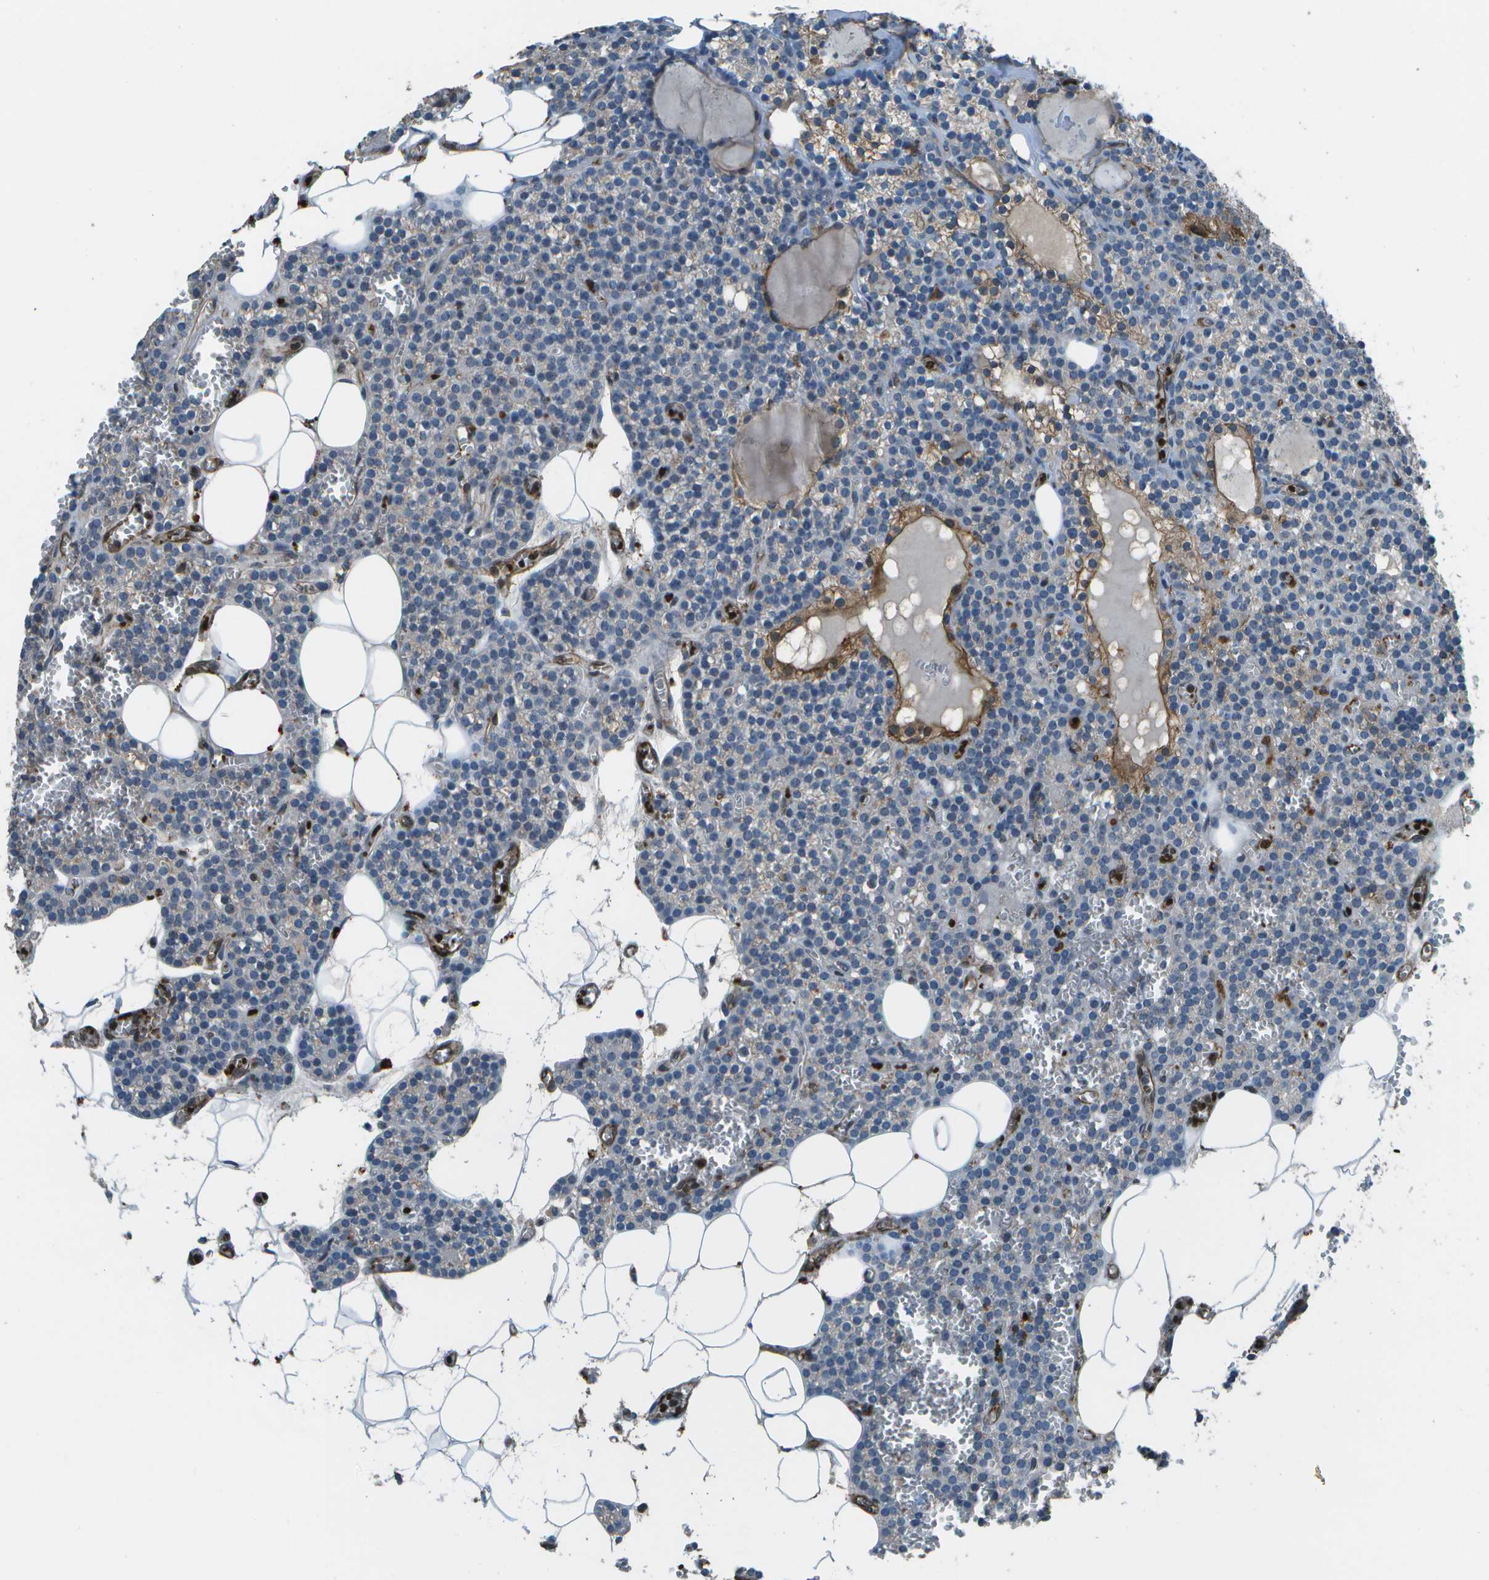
{"staining": {"intensity": "negative", "quantity": "none", "location": "none"}, "tissue": "parathyroid gland", "cell_type": "Glandular cells", "image_type": "normal", "snomed": [{"axis": "morphology", "description": "Normal tissue, NOS"}, {"axis": "morphology", "description": "Adenoma, NOS"}, {"axis": "topography", "description": "Parathyroid gland"}], "caption": "Glandular cells are negative for protein expression in benign human parathyroid gland. (Immunohistochemistry, brightfield microscopy, high magnification).", "gene": "PDLIM1", "patient": {"sex": "female", "age": 58}}